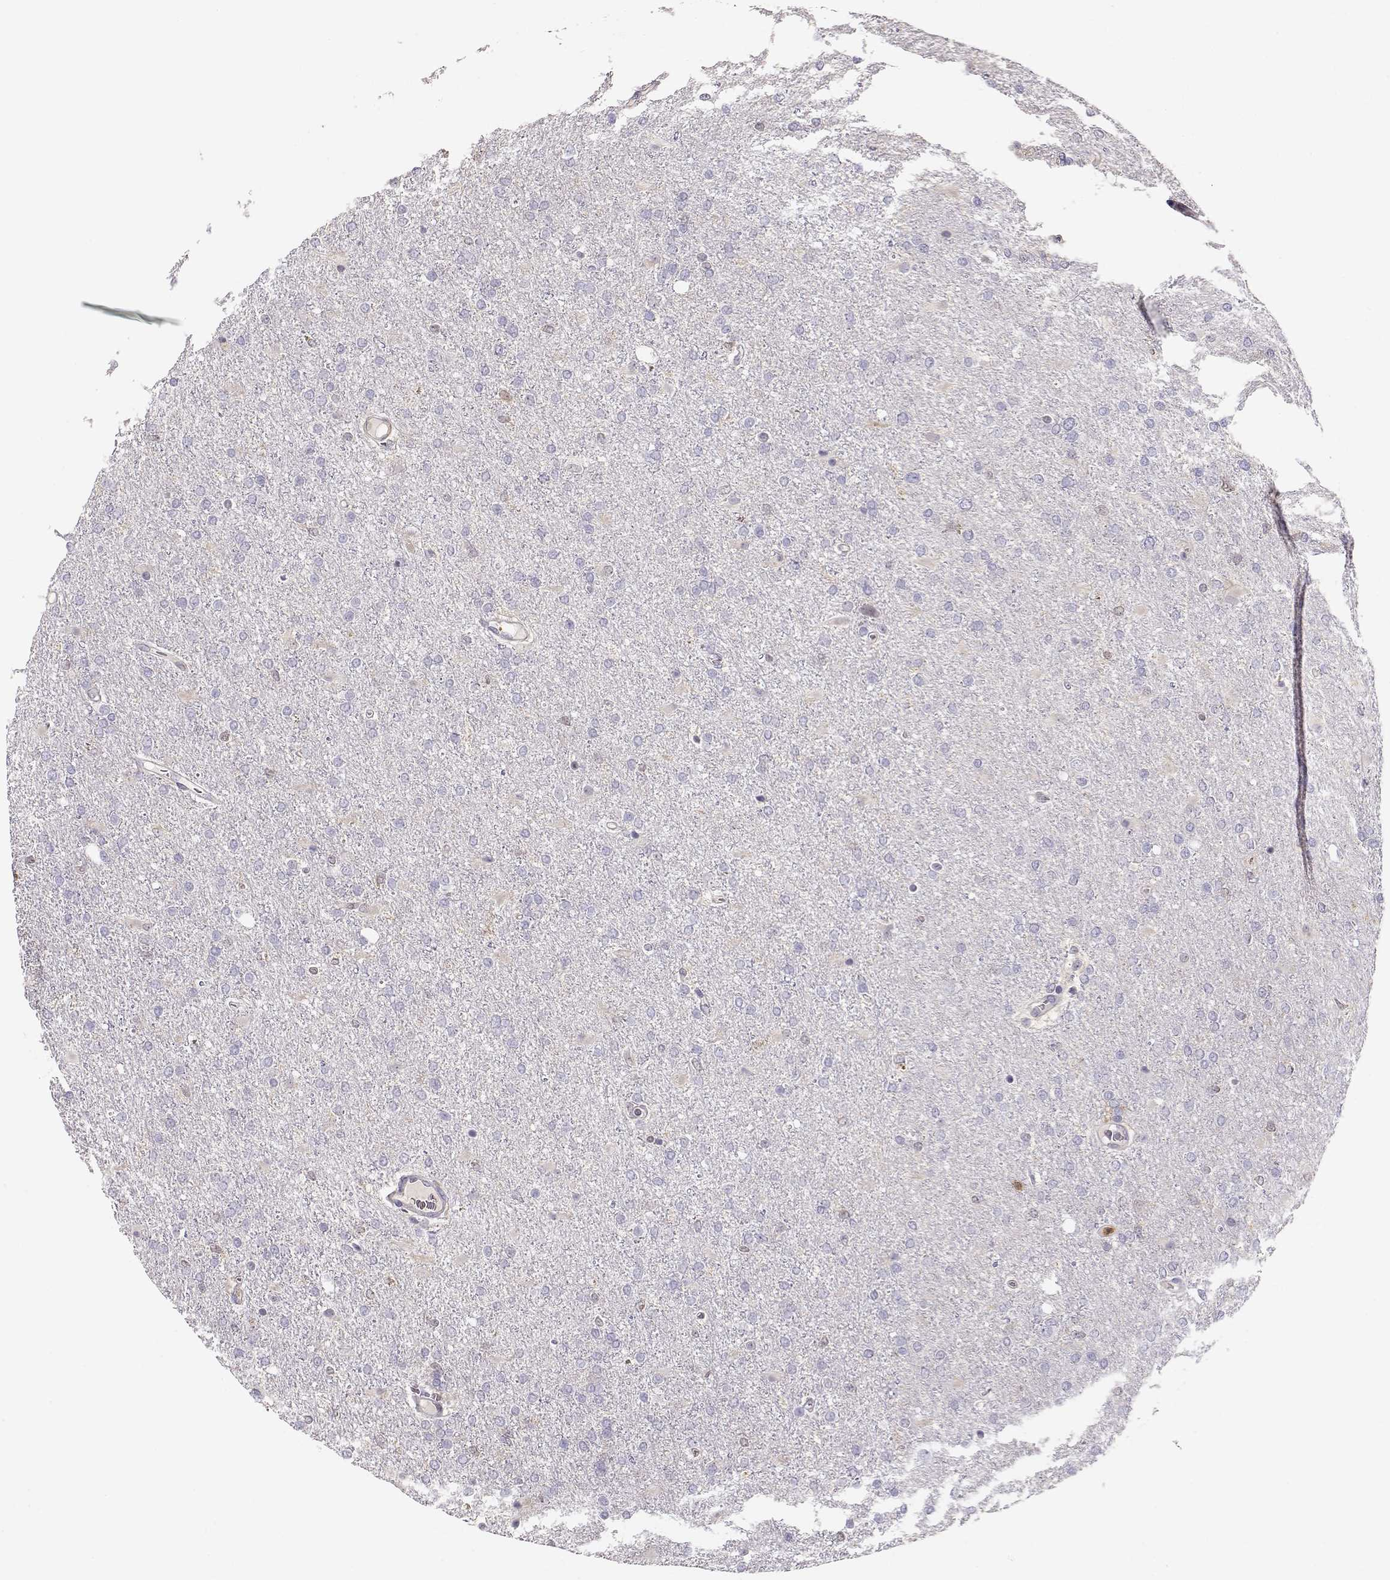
{"staining": {"intensity": "negative", "quantity": "none", "location": "none"}, "tissue": "glioma", "cell_type": "Tumor cells", "image_type": "cancer", "snomed": [{"axis": "morphology", "description": "Glioma, malignant, High grade"}, {"axis": "topography", "description": "Cerebral cortex"}], "caption": "This is an IHC image of human high-grade glioma (malignant). There is no staining in tumor cells.", "gene": "PNP", "patient": {"sex": "male", "age": 70}}